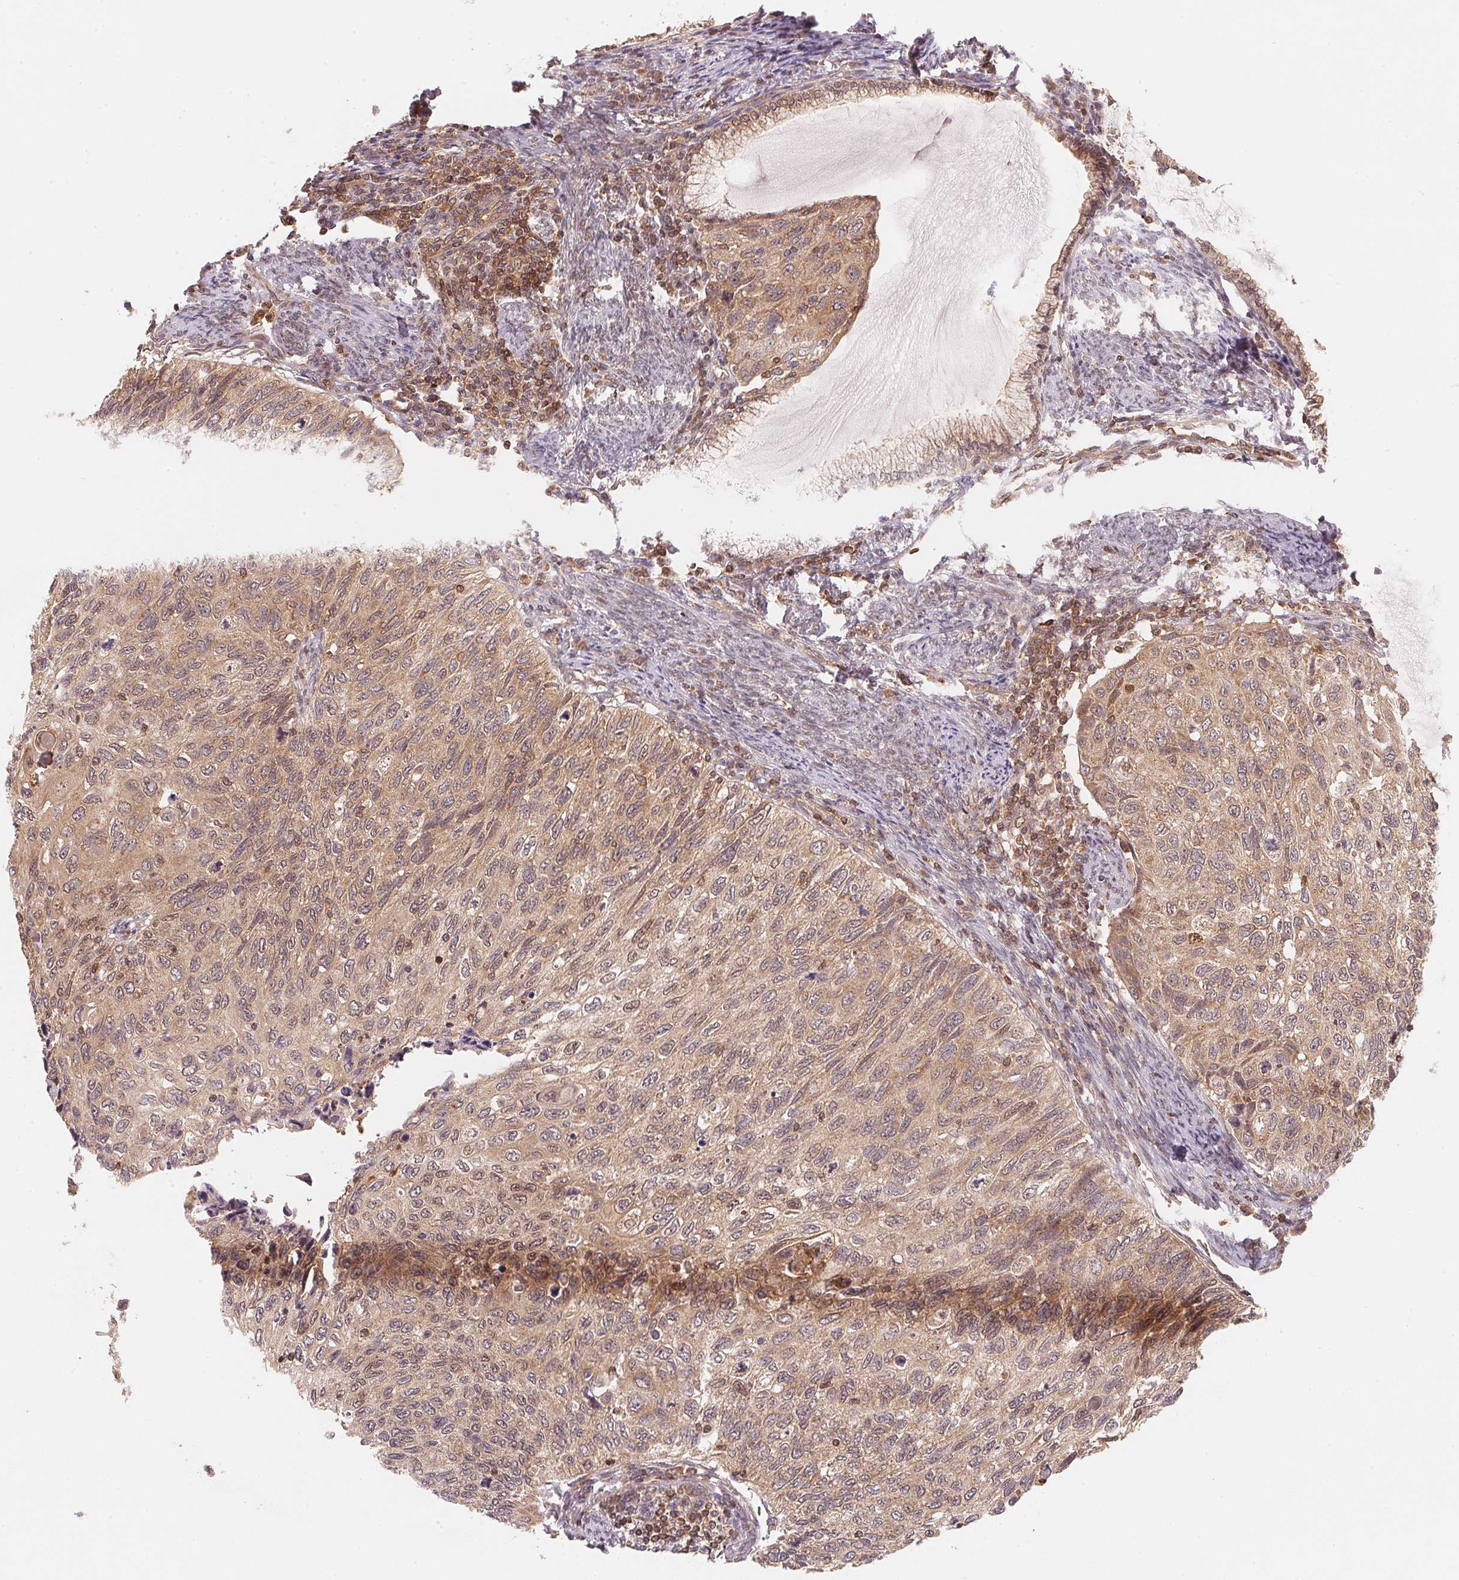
{"staining": {"intensity": "moderate", "quantity": ">75%", "location": "cytoplasmic/membranous,nuclear"}, "tissue": "cervical cancer", "cell_type": "Tumor cells", "image_type": "cancer", "snomed": [{"axis": "morphology", "description": "Squamous cell carcinoma, NOS"}, {"axis": "topography", "description": "Cervix"}], "caption": "Protein positivity by IHC exhibits moderate cytoplasmic/membranous and nuclear staining in approximately >75% of tumor cells in cervical squamous cell carcinoma.", "gene": "CCDC102B", "patient": {"sex": "female", "age": 70}}